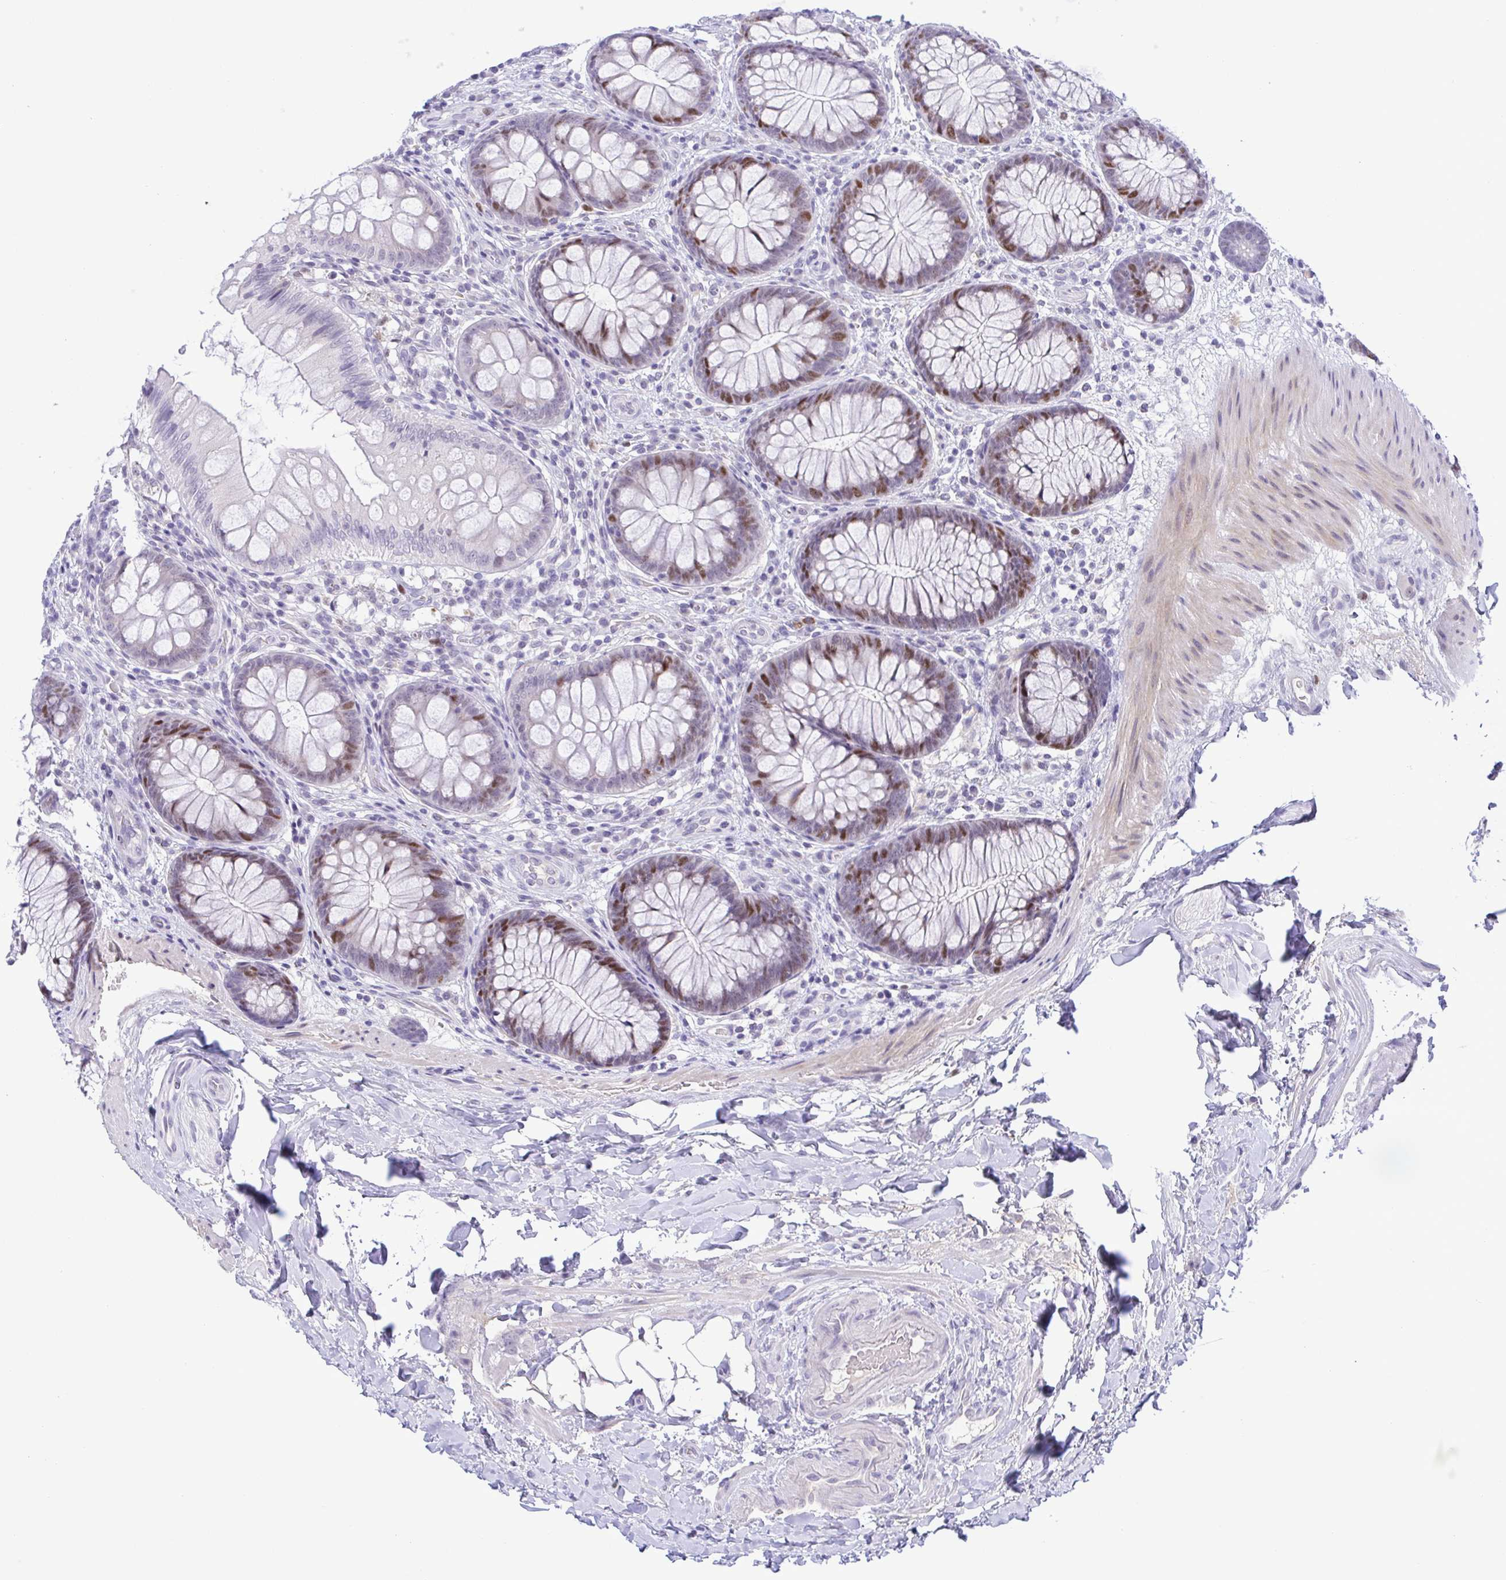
{"staining": {"intensity": "negative", "quantity": "none", "location": "none"}, "tissue": "colon", "cell_type": "Endothelial cells", "image_type": "normal", "snomed": [{"axis": "morphology", "description": "Normal tissue, NOS"}, {"axis": "morphology", "description": "Adenoma, NOS"}, {"axis": "topography", "description": "Soft tissue"}, {"axis": "topography", "description": "Colon"}], "caption": "Immunohistochemistry (IHC) micrograph of unremarkable colon: colon stained with DAB displays no significant protein staining in endothelial cells.", "gene": "TIPIN", "patient": {"sex": "male", "age": 47}}